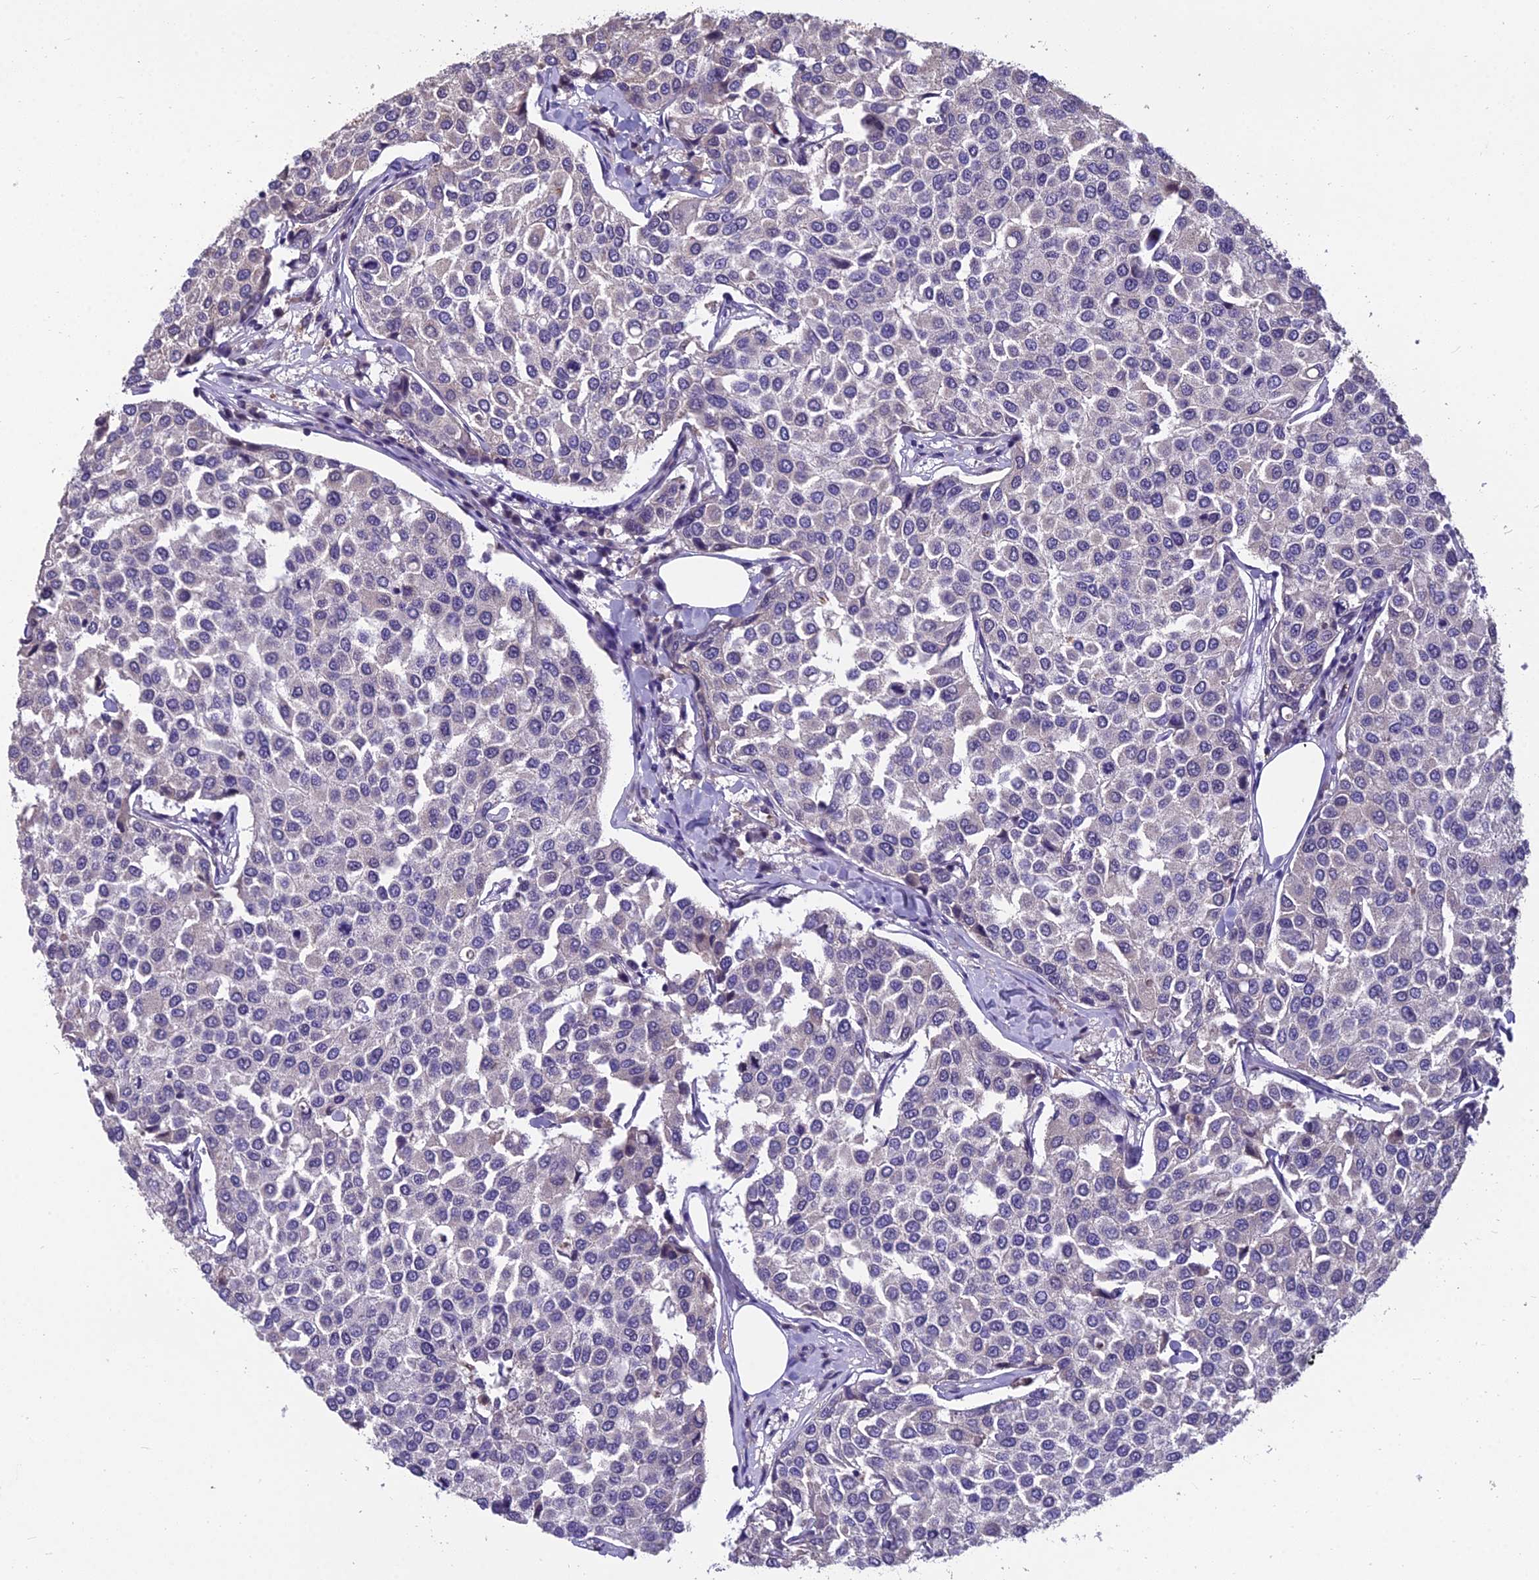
{"staining": {"intensity": "negative", "quantity": "none", "location": "none"}, "tissue": "breast cancer", "cell_type": "Tumor cells", "image_type": "cancer", "snomed": [{"axis": "morphology", "description": "Duct carcinoma"}, {"axis": "topography", "description": "Breast"}], "caption": "Tumor cells show no significant protein expression in invasive ductal carcinoma (breast).", "gene": "GRWD1", "patient": {"sex": "female", "age": 55}}